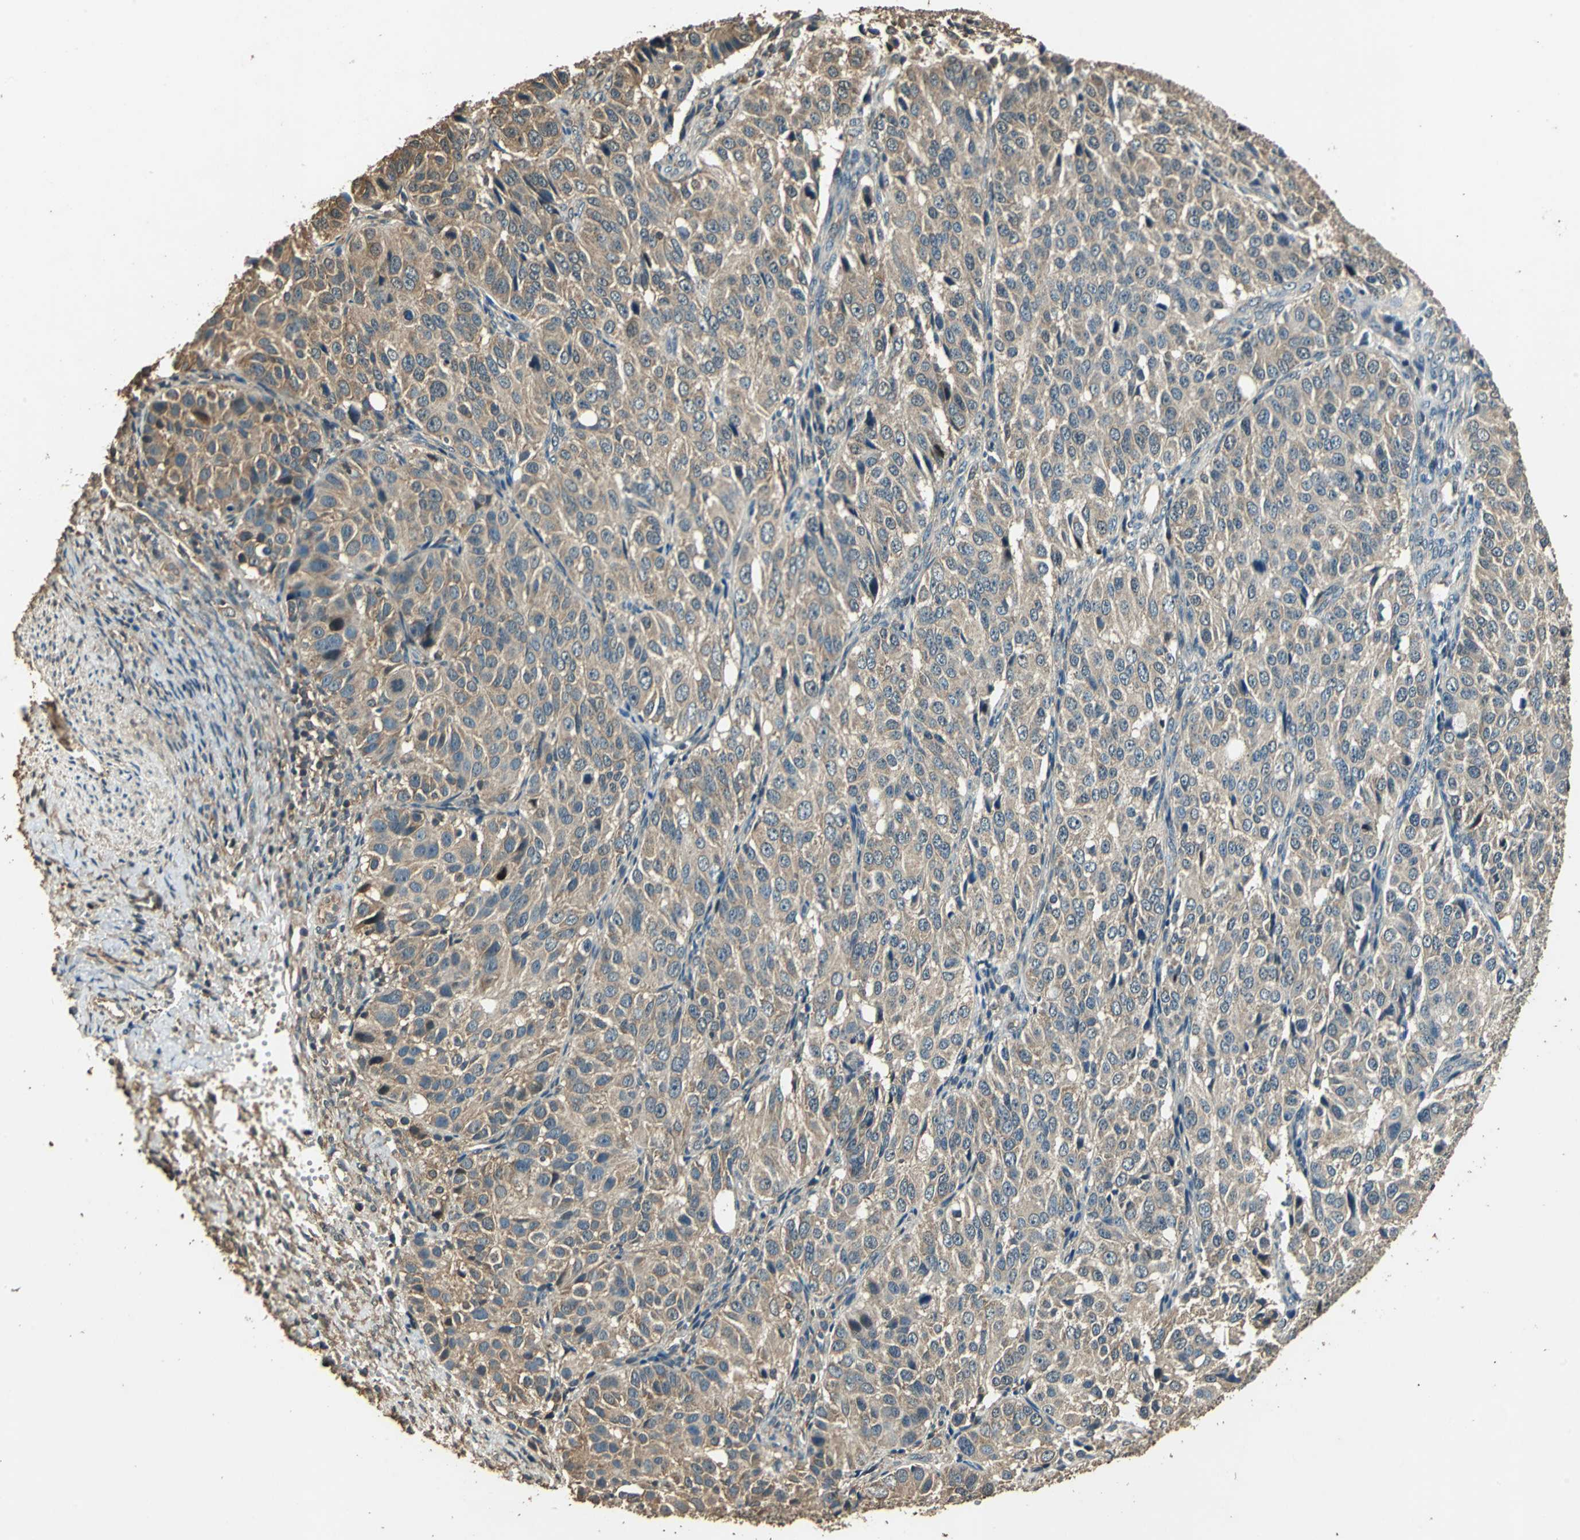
{"staining": {"intensity": "moderate", "quantity": ">75%", "location": "cytoplasmic/membranous"}, "tissue": "ovarian cancer", "cell_type": "Tumor cells", "image_type": "cancer", "snomed": [{"axis": "morphology", "description": "Carcinoma, endometroid"}, {"axis": "topography", "description": "Ovary"}], "caption": "Tumor cells display medium levels of moderate cytoplasmic/membranous staining in approximately >75% of cells in human ovarian cancer (endometroid carcinoma). (DAB (3,3'-diaminobenzidine) IHC with brightfield microscopy, high magnification).", "gene": "TMPRSS4", "patient": {"sex": "female", "age": 51}}